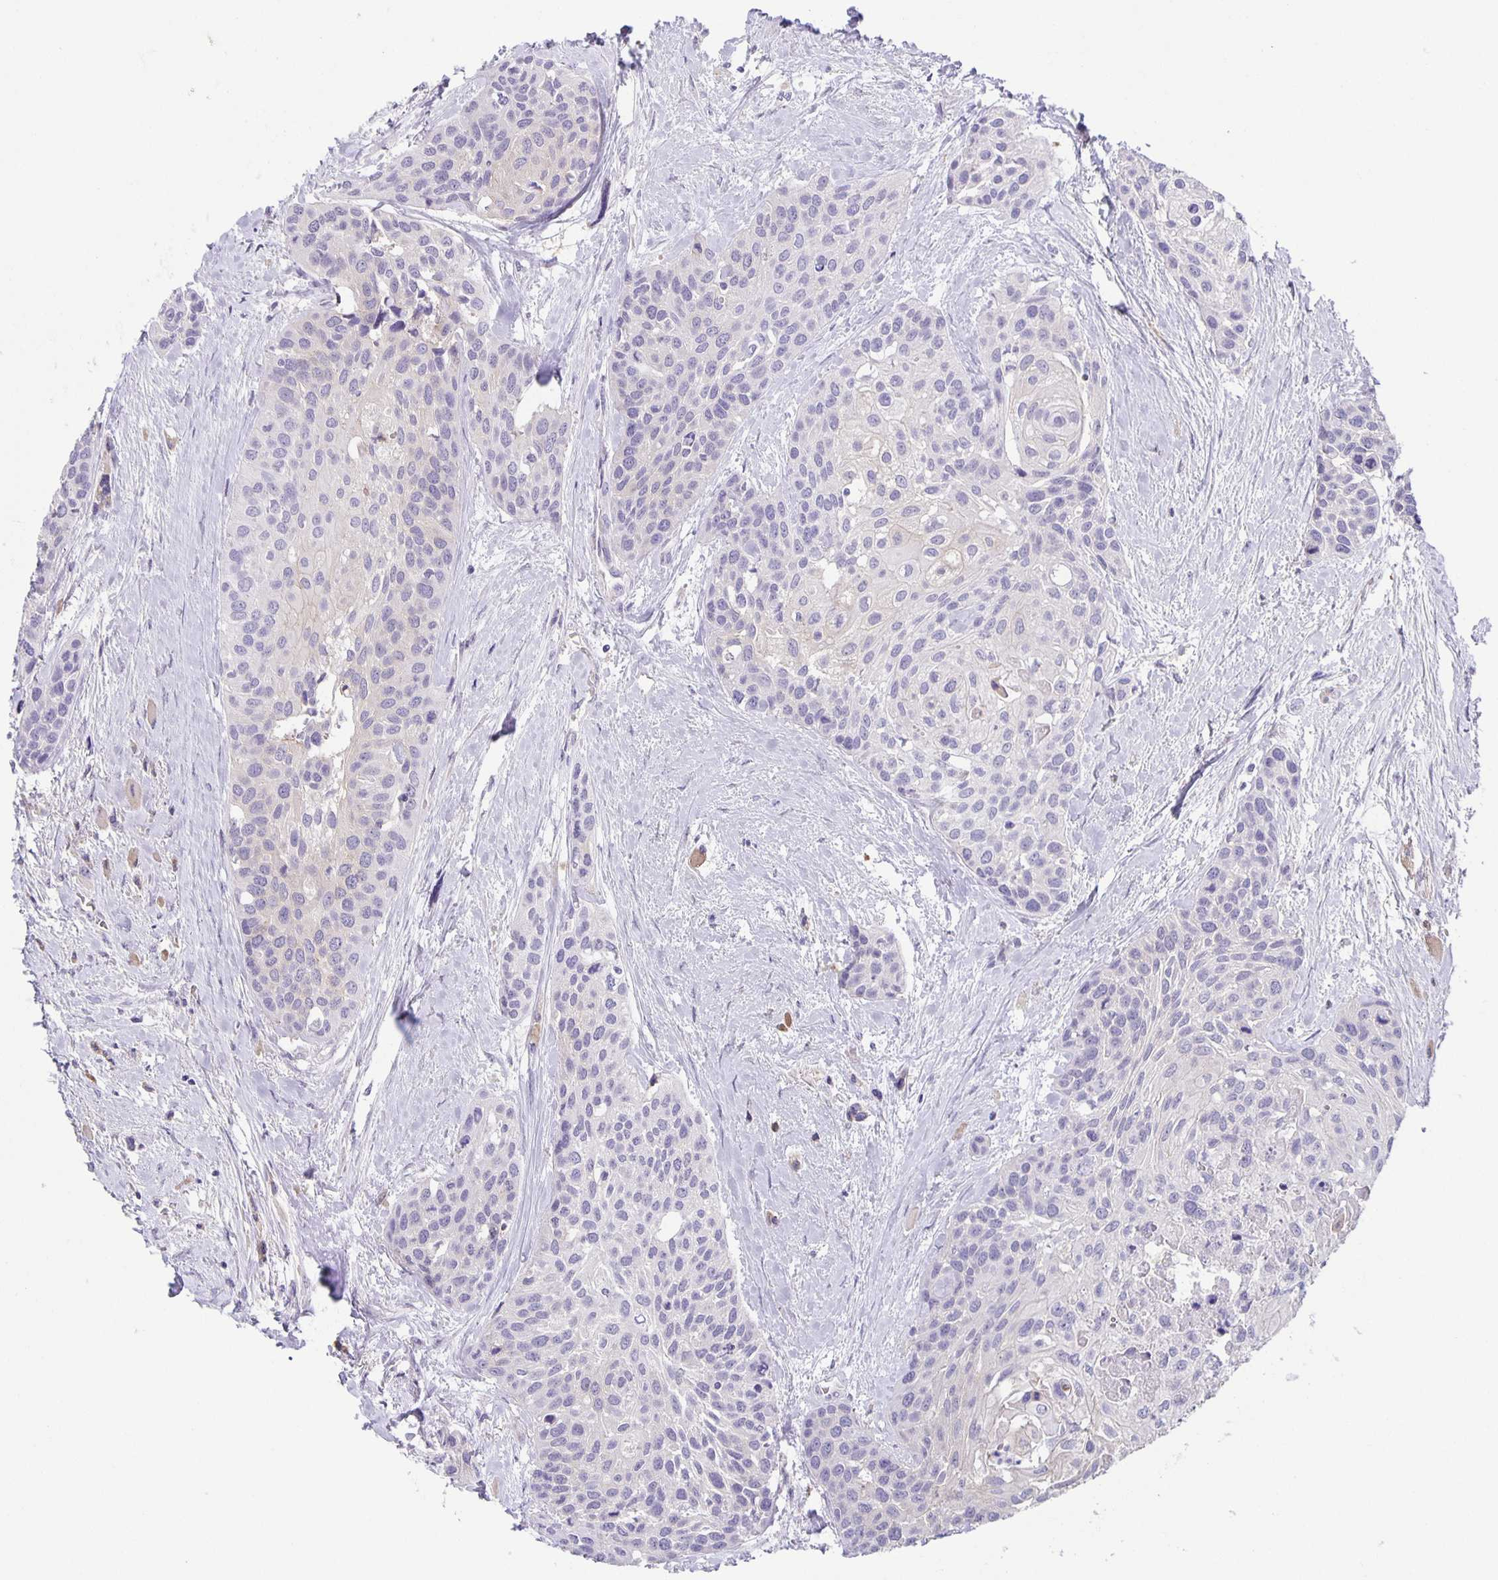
{"staining": {"intensity": "negative", "quantity": "none", "location": "none"}, "tissue": "head and neck cancer", "cell_type": "Tumor cells", "image_type": "cancer", "snomed": [{"axis": "morphology", "description": "Squamous cell carcinoma, NOS"}, {"axis": "topography", "description": "Head-Neck"}], "caption": "A high-resolution micrograph shows immunohistochemistry (IHC) staining of squamous cell carcinoma (head and neck), which demonstrates no significant expression in tumor cells.", "gene": "PTPN3", "patient": {"sex": "female", "age": 50}}